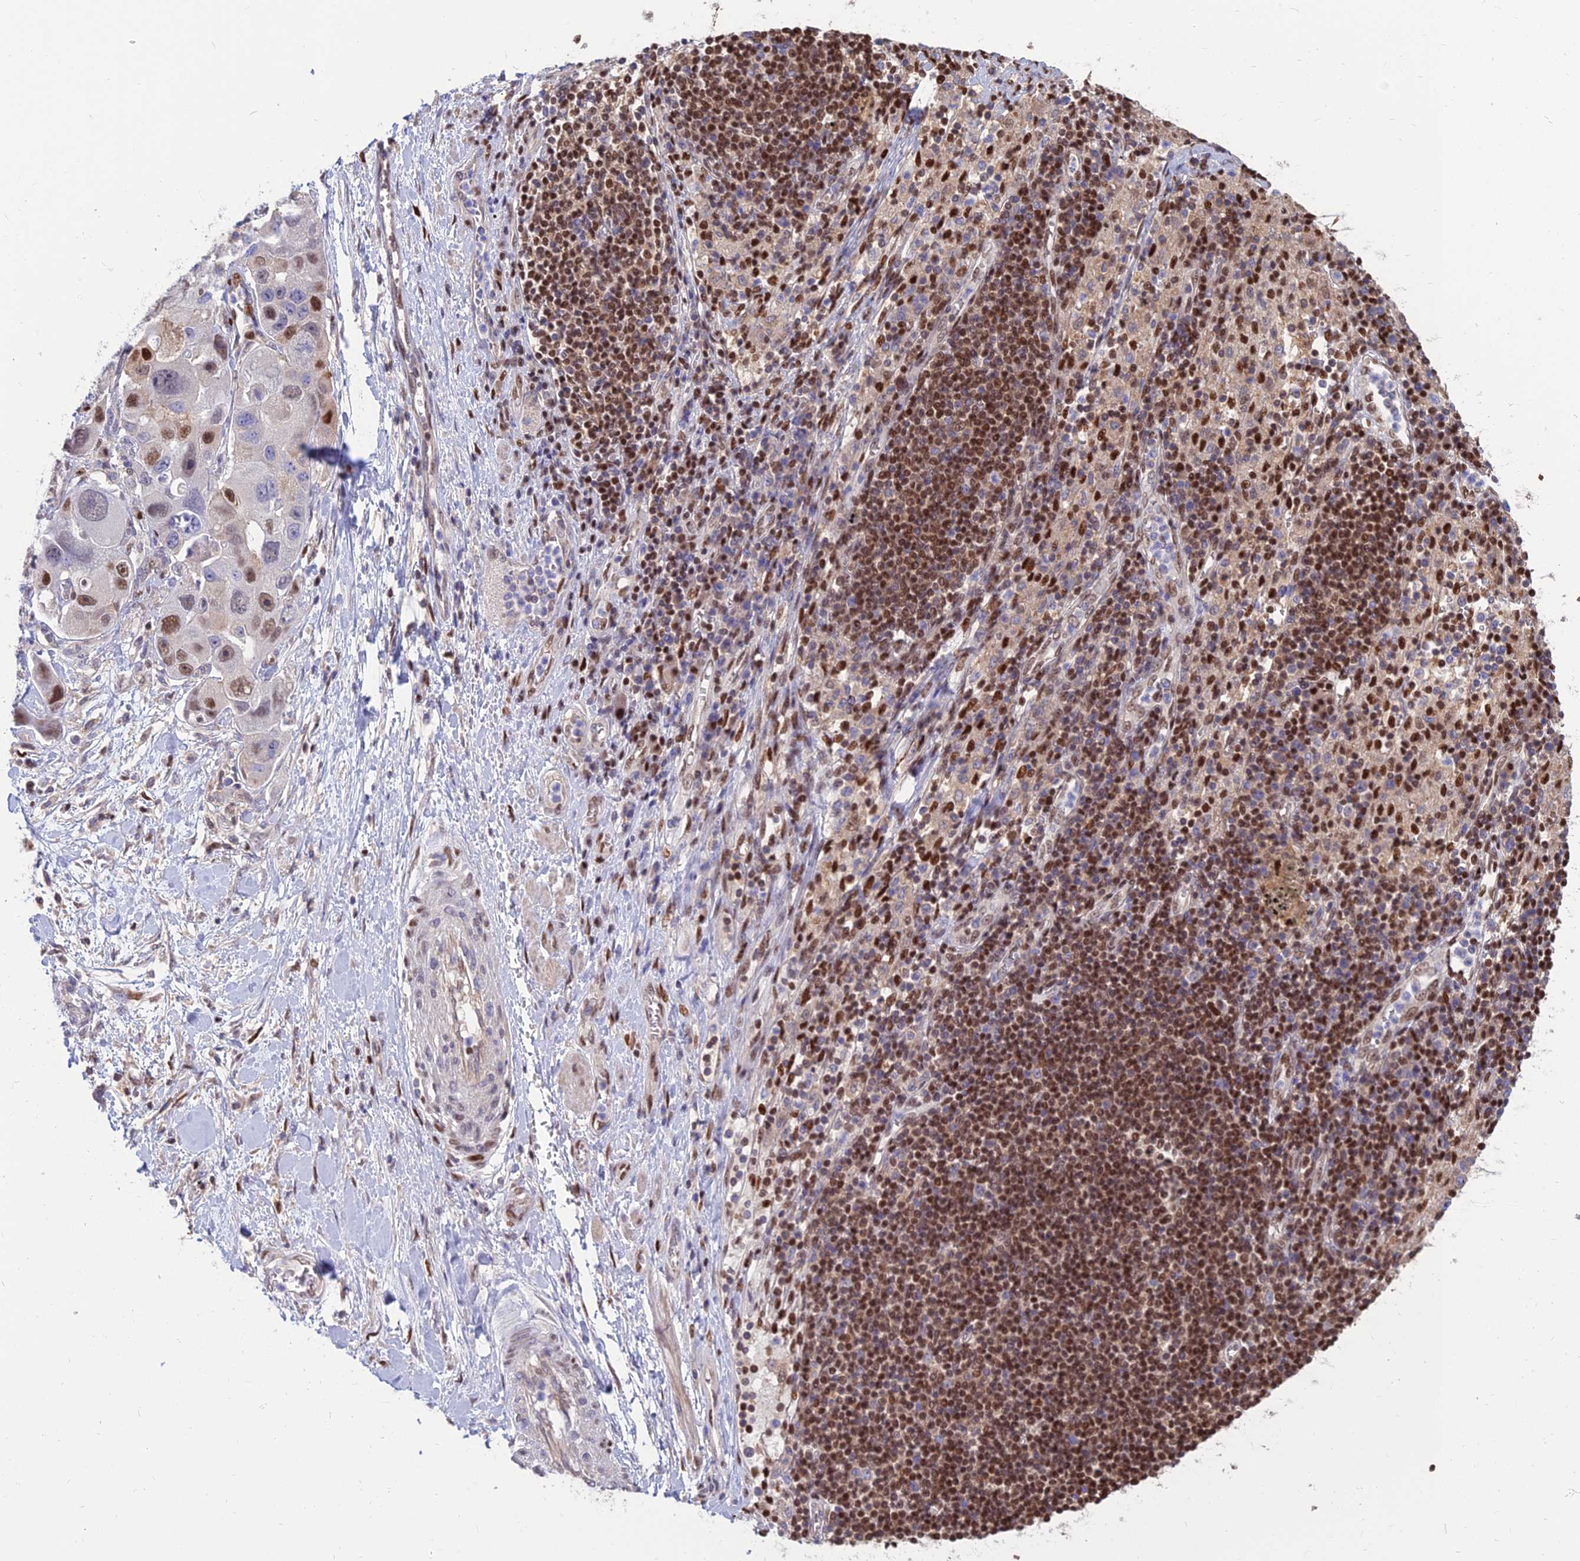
{"staining": {"intensity": "moderate", "quantity": "<25%", "location": "nuclear"}, "tissue": "lung cancer", "cell_type": "Tumor cells", "image_type": "cancer", "snomed": [{"axis": "morphology", "description": "Adenocarcinoma, NOS"}, {"axis": "topography", "description": "Lung"}], "caption": "Protein analysis of lung cancer (adenocarcinoma) tissue demonstrates moderate nuclear expression in about <25% of tumor cells.", "gene": "DNPEP", "patient": {"sex": "female", "age": 54}}